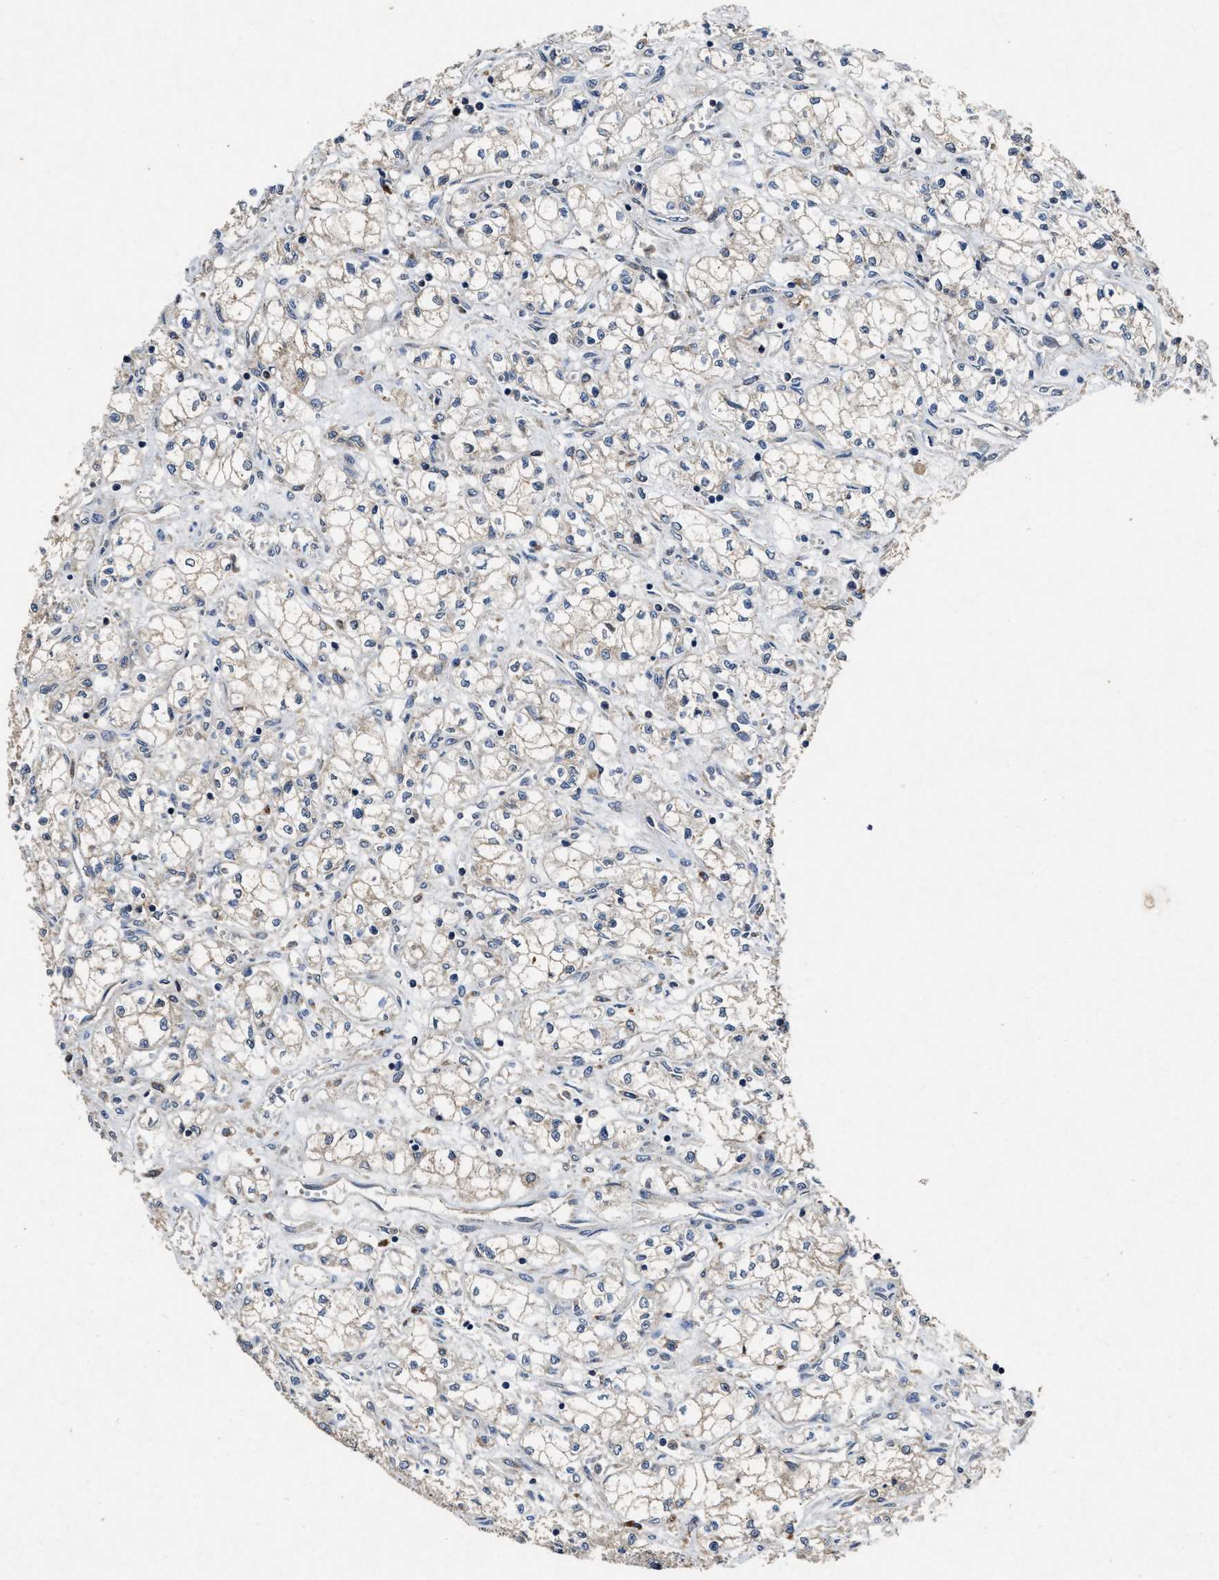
{"staining": {"intensity": "weak", "quantity": "<25%", "location": "cytoplasmic/membranous"}, "tissue": "renal cancer", "cell_type": "Tumor cells", "image_type": "cancer", "snomed": [{"axis": "morphology", "description": "Normal tissue, NOS"}, {"axis": "morphology", "description": "Adenocarcinoma, NOS"}, {"axis": "topography", "description": "Kidney"}], "caption": "A high-resolution photomicrograph shows immunohistochemistry staining of adenocarcinoma (renal), which exhibits no significant staining in tumor cells.", "gene": "PDAP1", "patient": {"sex": "male", "age": 59}}